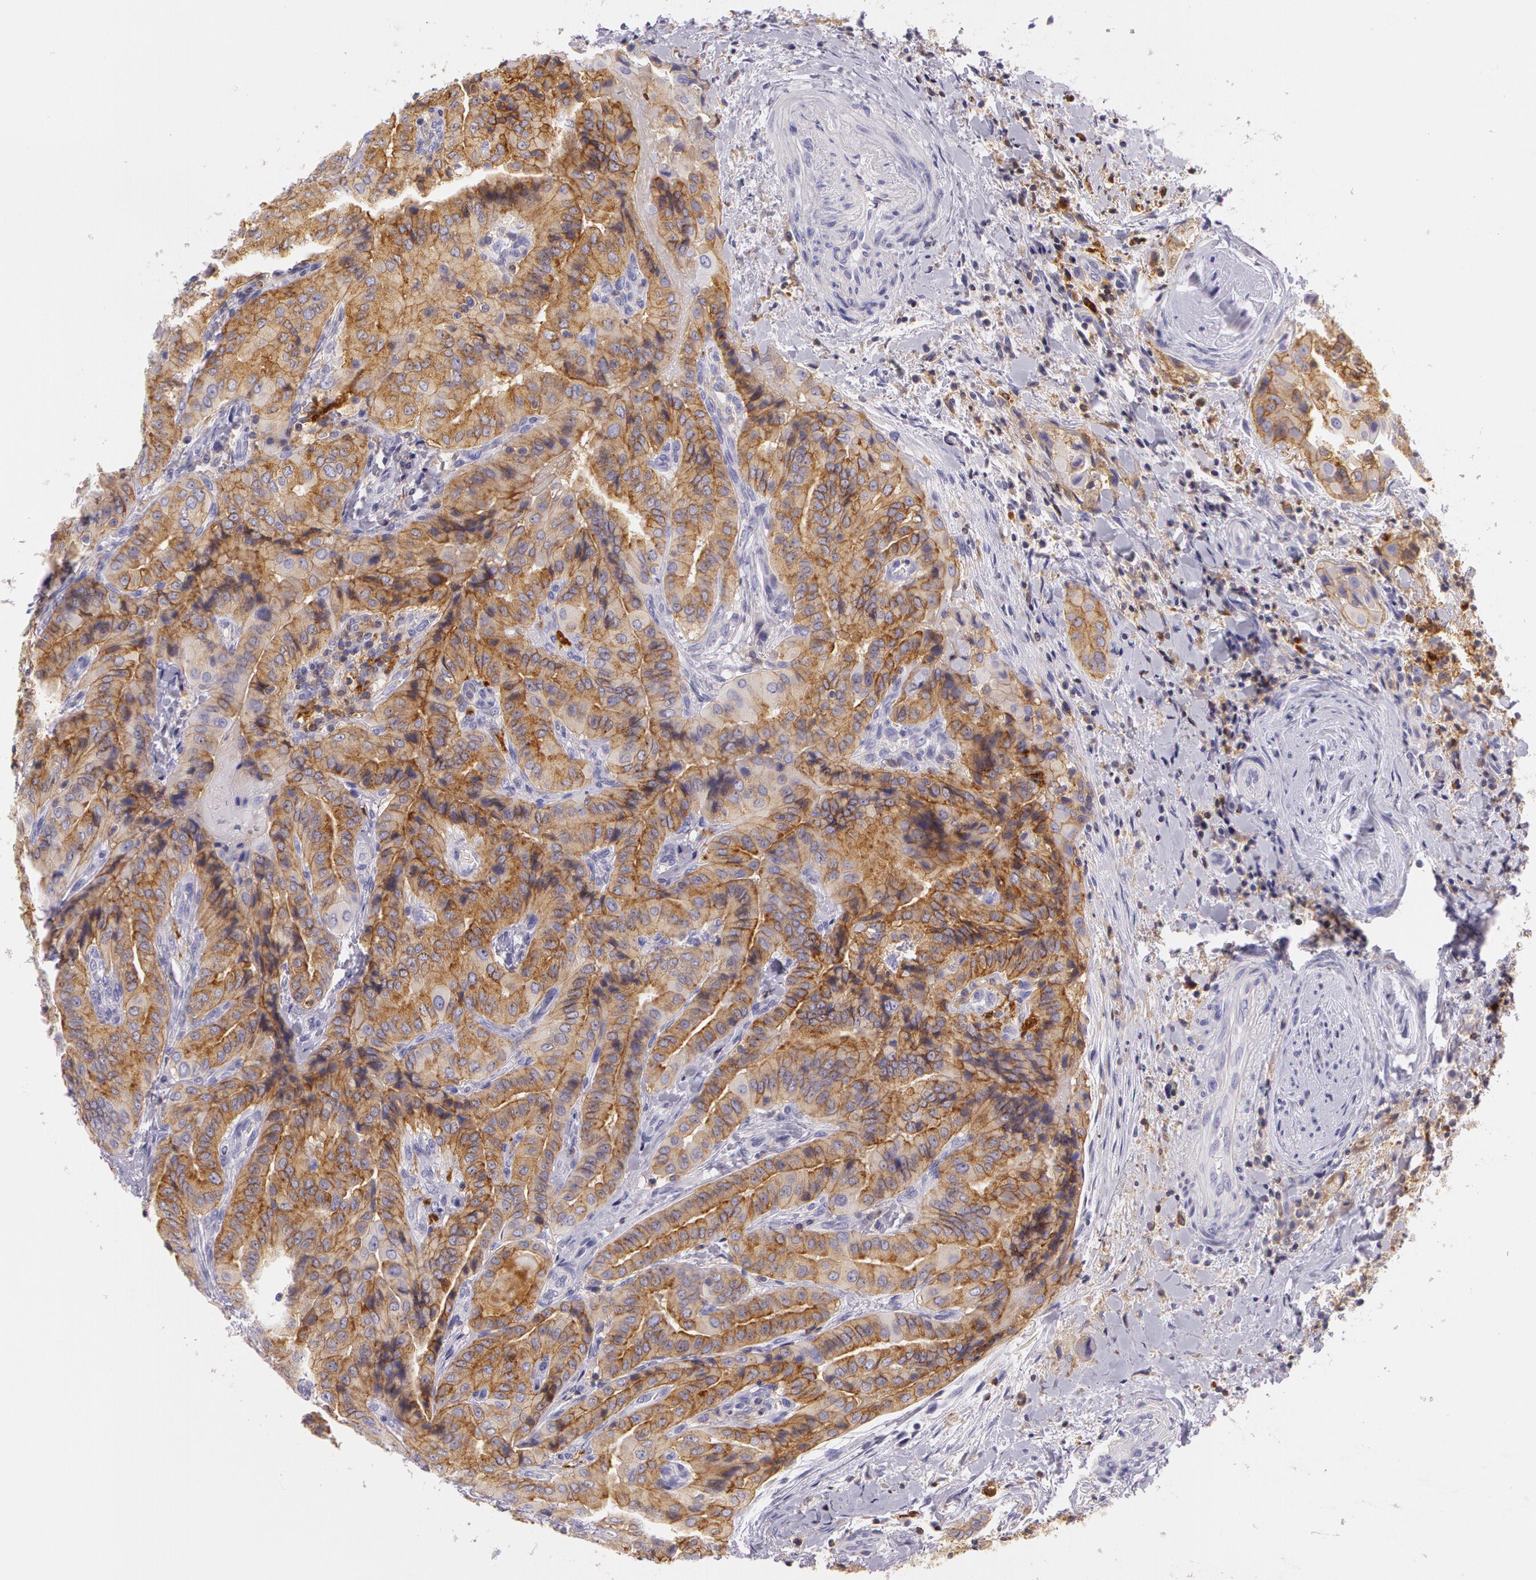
{"staining": {"intensity": "moderate", "quantity": ">75%", "location": "cytoplasmic/membranous"}, "tissue": "thyroid cancer", "cell_type": "Tumor cells", "image_type": "cancer", "snomed": [{"axis": "morphology", "description": "Papillary adenocarcinoma, NOS"}, {"axis": "topography", "description": "Thyroid gland"}], "caption": "Thyroid cancer stained with immunohistochemistry reveals moderate cytoplasmic/membranous expression in approximately >75% of tumor cells. The protein is shown in brown color, while the nuclei are stained blue.", "gene": "LY75", "patient": {"sex": "female", "age": 71}}